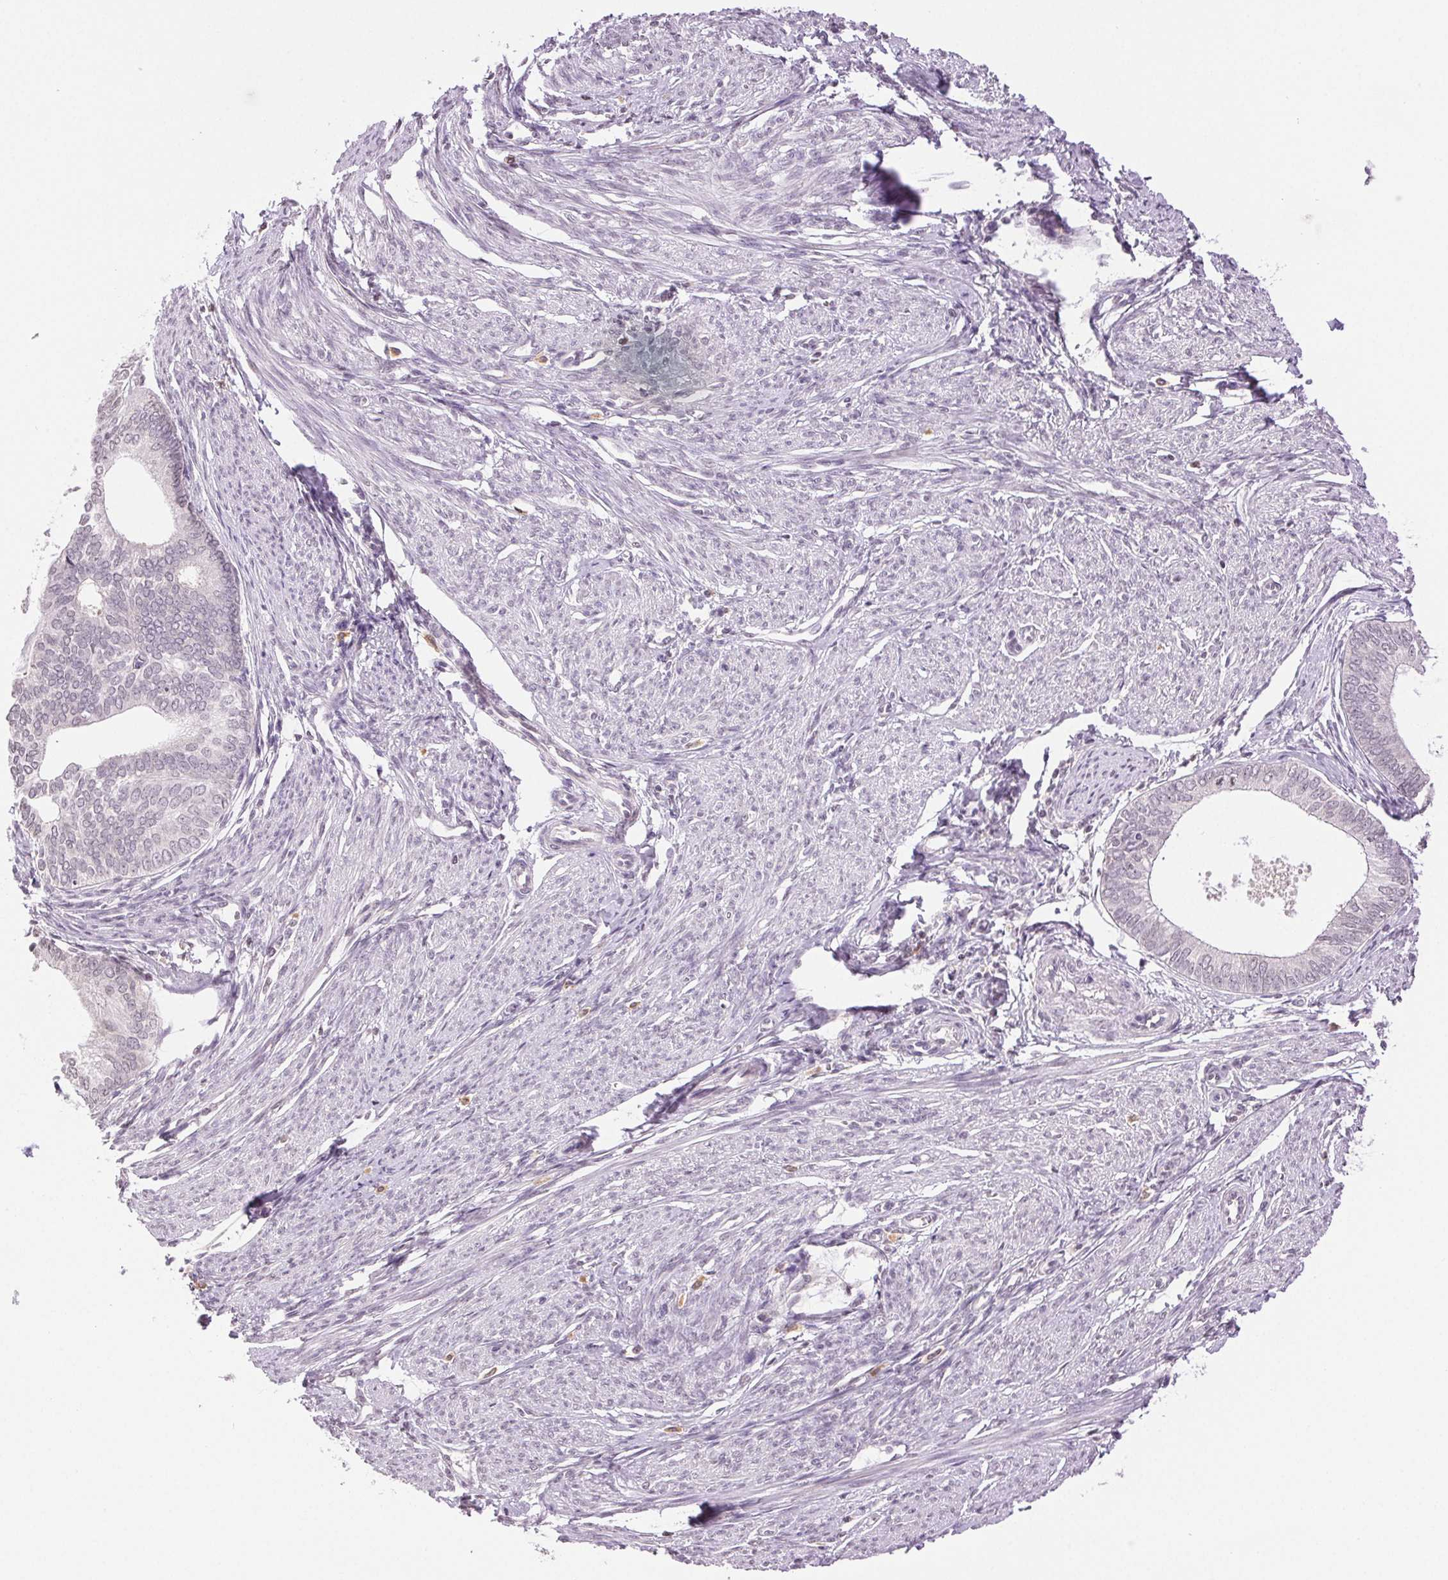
{"staining": {"intensity": "negative", "quantity": "none", "location": "none"}, "tissue": "endometrial cancer", "cell_type": "Tumor cells", "image_type": "cancer", "snomed": [{"axis": "morphology", "description": "Adenocarcinoma, NOS"}, {"axis": "topography", "description": "Endometrium"}], "caption": "An immunohistochemistry image of endometrial cancer is shown. There is no staining in tumor cells of endometrial cancer. Nuclei are stained in blue.", "gene": "TNNT3", "patient": {"sex": "female", "age": 75}}